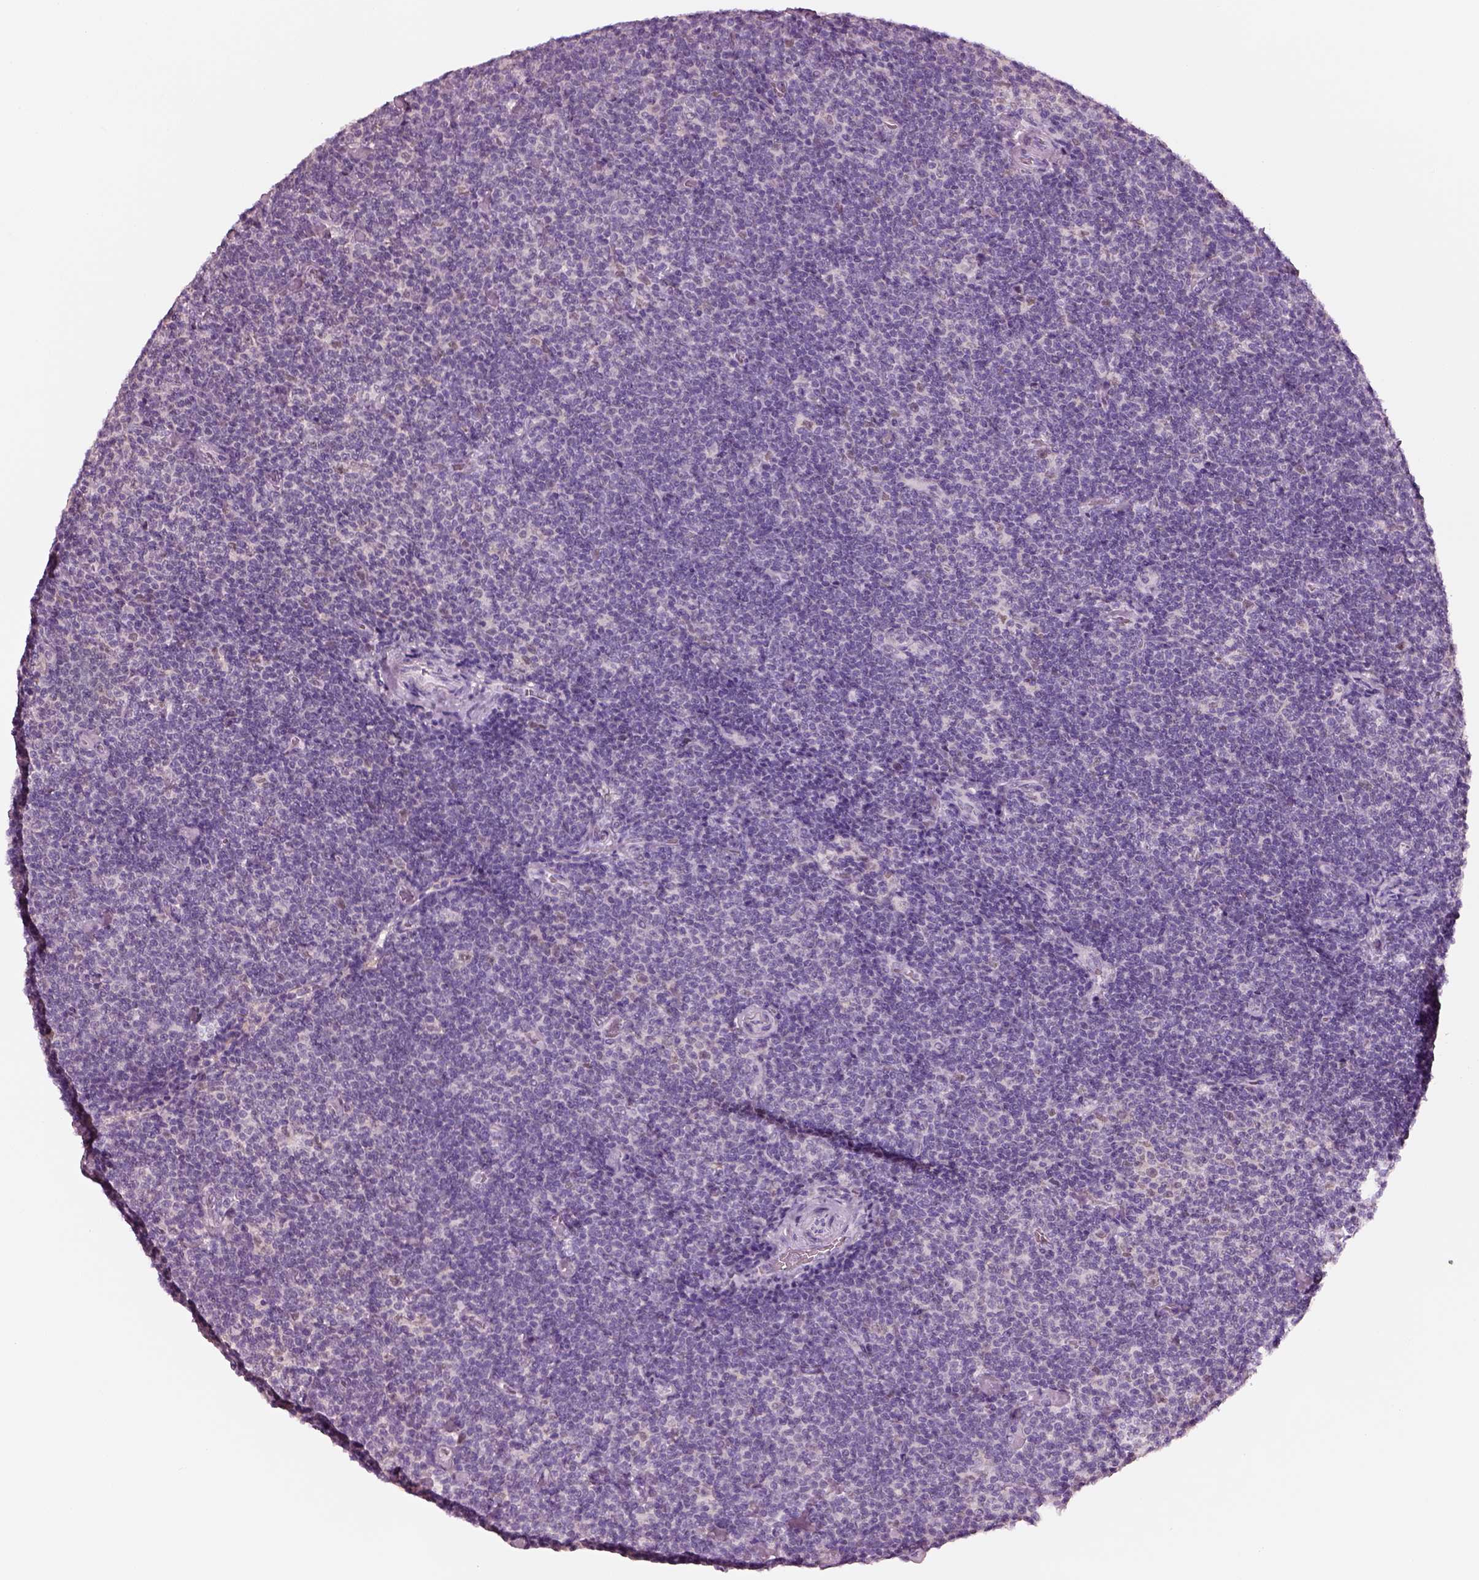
{"staining": {"intensity": "negative", "quantity": "none", "location": "none"}, "tissue": "lymphoma", "cell_type": "Tumor cells", "image_type": "cancer", "snomed": [{"axis": "morphology", "description": "Malignant lymphoma, non-Hodgkin's type, Low grade"}, {"axis": "topography", "description": "Lymph node"}], "caption": "Tumor cells are negative for protein expression in human low-grade malignant lymphoma, non-Hodgkin's type.", "gene": "ELSPBP1", "patient": {"sex": "male", "age": 81}}